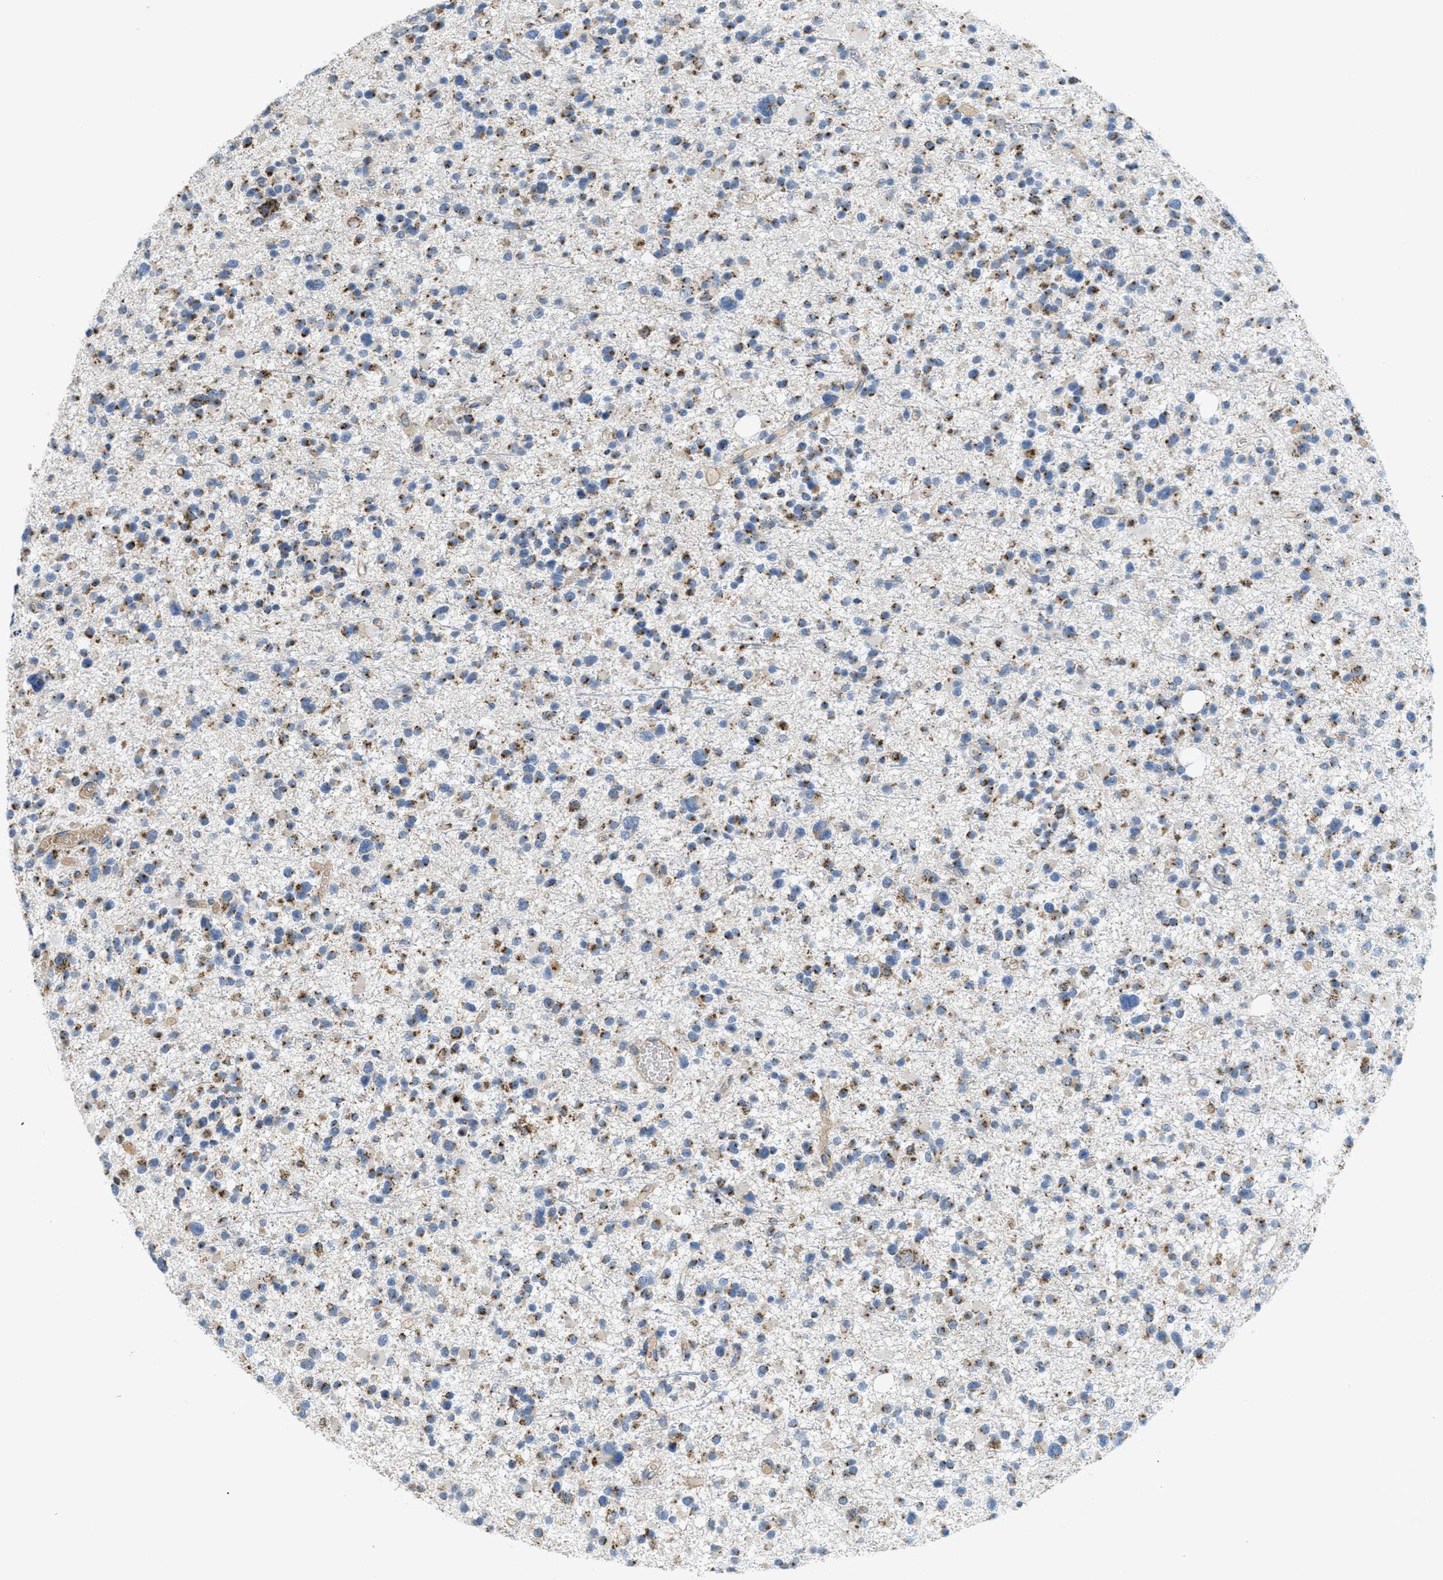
{"staining": {"intensity": "moderate", "quantity": ">75%", "location": "cytoplasmic/membranous"}, "tissue": "glioma", "cell_type": "Tumor cells", "image_type": "cancer", "snomed": [{"axis": "morphology", "description": "Glioma, malignant, Low grade"}, {"axis": "topography", "description": "Brain"}], "caption": "Protein expression analysis of human low-grade glioma (malignant) reveals moderate cytoplasmic/membranous positivity in approximately >75% of tumor cells.", "gene": "ZFPL1", "patient": {"sex": "female", "age": 22}}